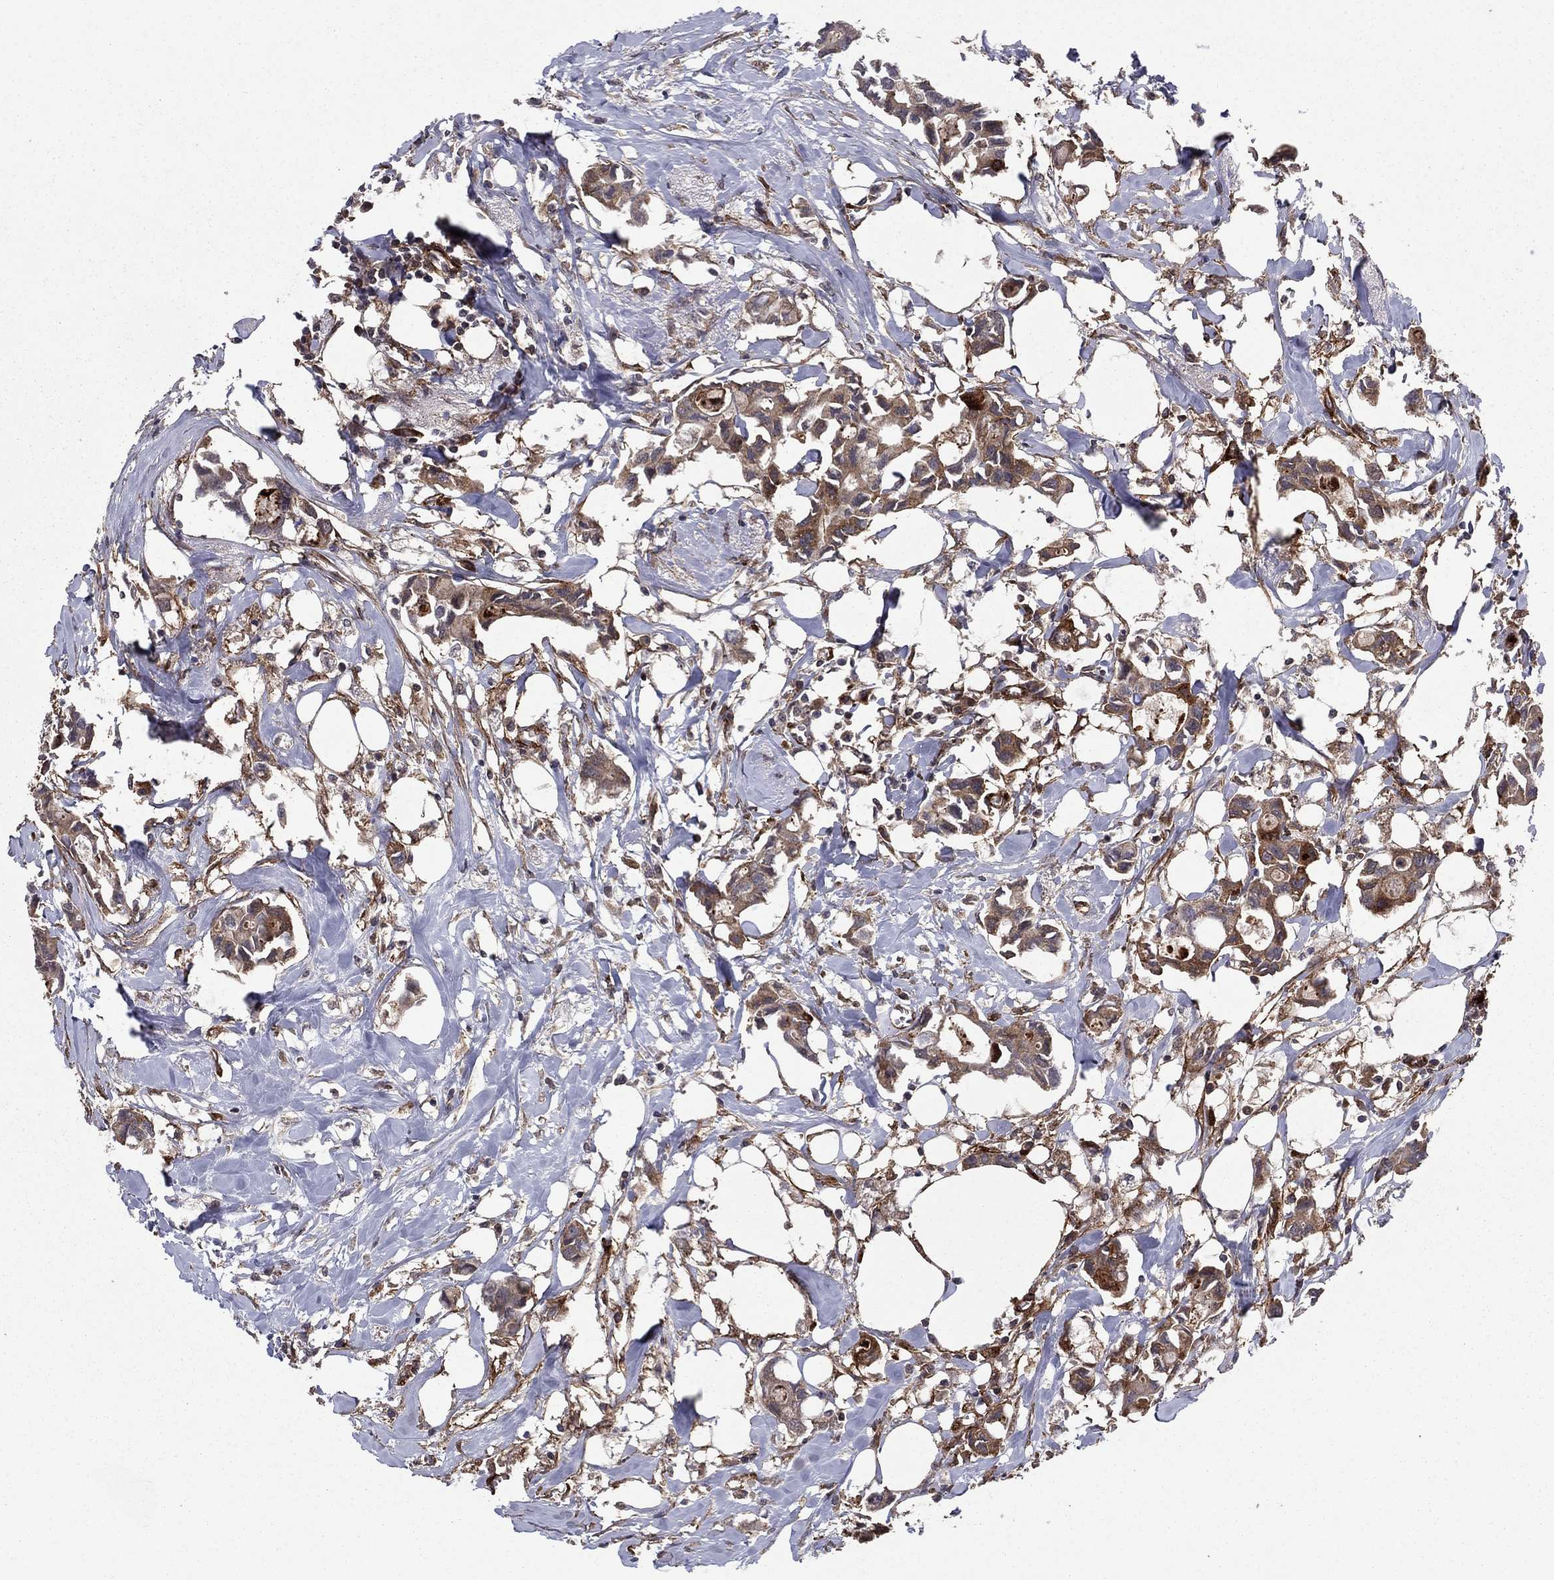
{"staining": {"intensity": "moderate", "quantity": "25%-75%", "location": "cytoplasmic/membranous"}, "tissue": "breast cancer", "cell_type": "Tumor cells", "image_type": "cancer", "snomed": [{"axis": "morphology", "description": "Duct carcinoma"}, {"axis": "topography", "description": "Breast"}], "caption": "Tumor cells display medium levels of moderate cytoplasmic/membranous staining in approximately 25%-75% of cells in human invasive ductal carcinoma (breast). The staining was performed using DAB, with brown indicating positive protein expression. Nuclei are stained blue with hematoxylin.", "gene": "COL18A1", "patient": {"sex": "female", "age": 83}}